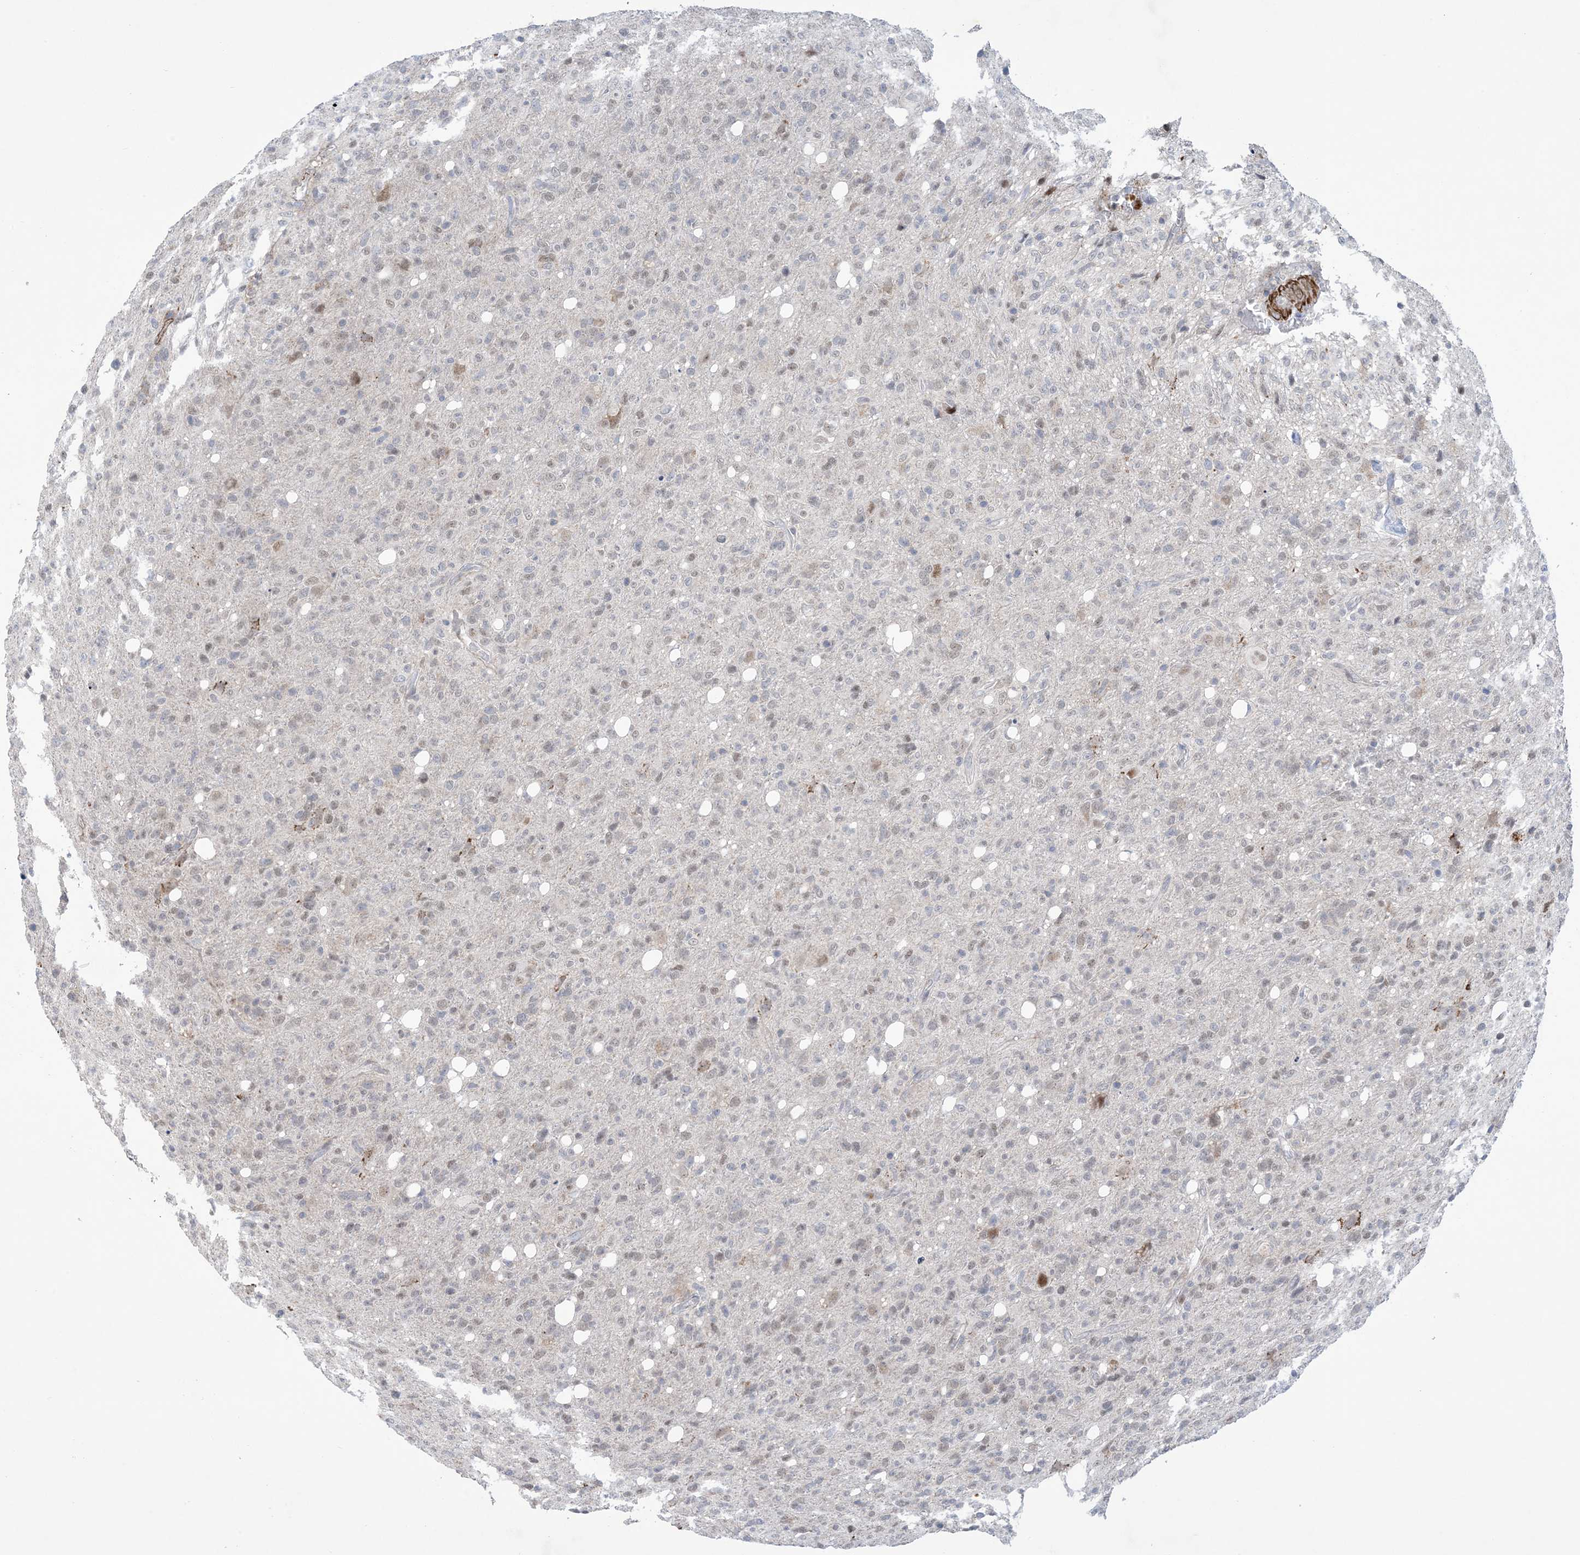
{"staining": {"intensity": "weak", "quantity": "<25%", "location": "nuclear"}, "tissue": "glioma", "cell_type": "Tumor cells", "image_type": "cancer", "snomed": [{"axis": "morphology", "description": "Glioma, malignant, High grade"}, {"axis": "topography", "description": "Brain"}], "caption": "Photomicrograph shows no significant protein staining in tumor cells of glioma. (DAB (3,3'-diaminobenzidine) immunohistochemistry (IHC) visualized using brightfield microscopy, high magnification).", "gene": "ZNF8", "patient": {"sex": "female", "age": 57}}